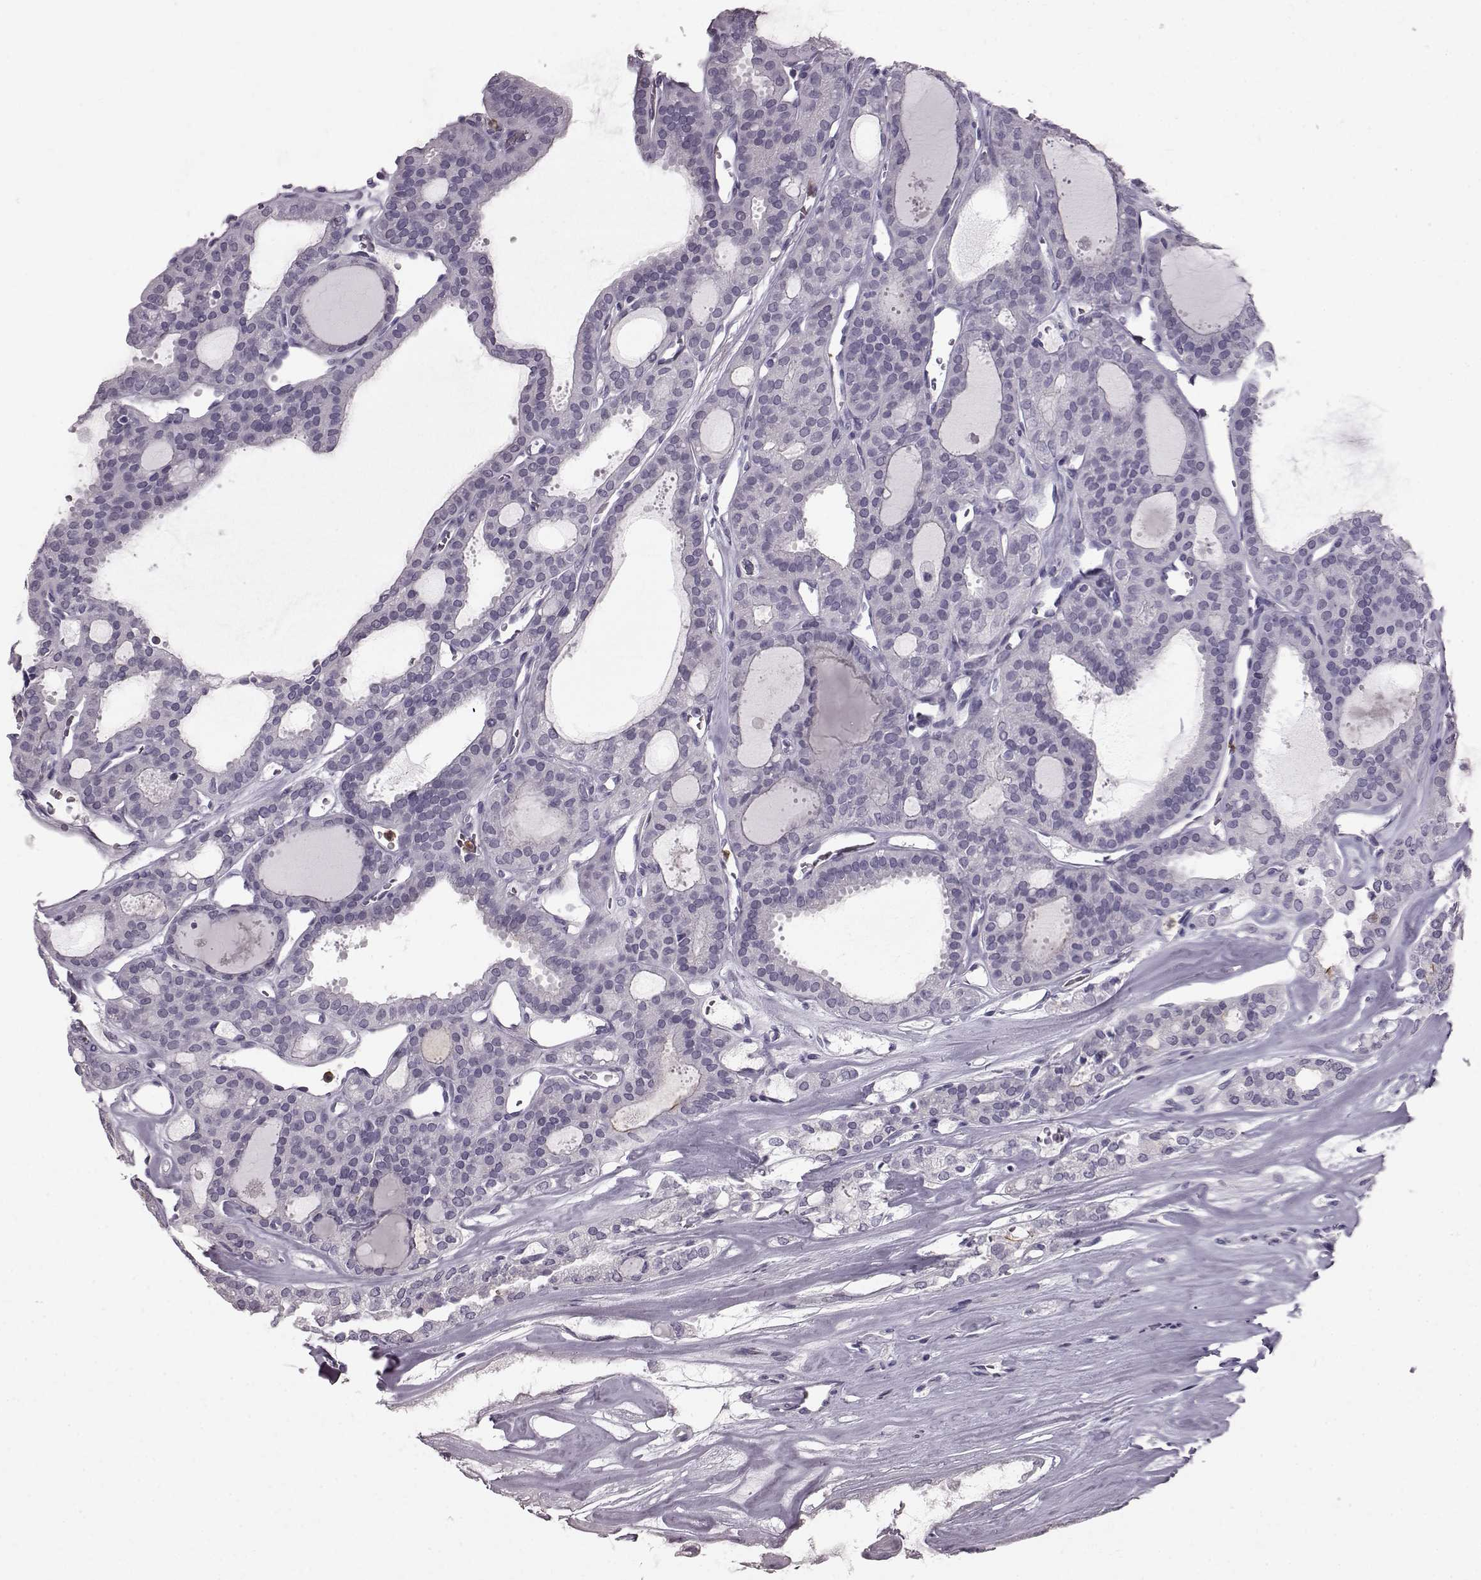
{"staining": {"intensity": "negative", "quantity": "none", "location": "none"}, "tissue": "thyroid cancer", "cell_type": "Tumor cells", "image_type": "cancer", "snomed": [{"axis": "morphology", "description": "Follicular adenoma carcinoma, NOS"}, {"axis": "topography", "description": "Thyroid gland"}], "caption": "A high-resolution image shows immunohistochemistry (IHC) staining of thyroid cancer, which exhibits no significant positivity in tumor cells.", "gene": "FUT4", "patient": {"sex": "male", "age": 75}}